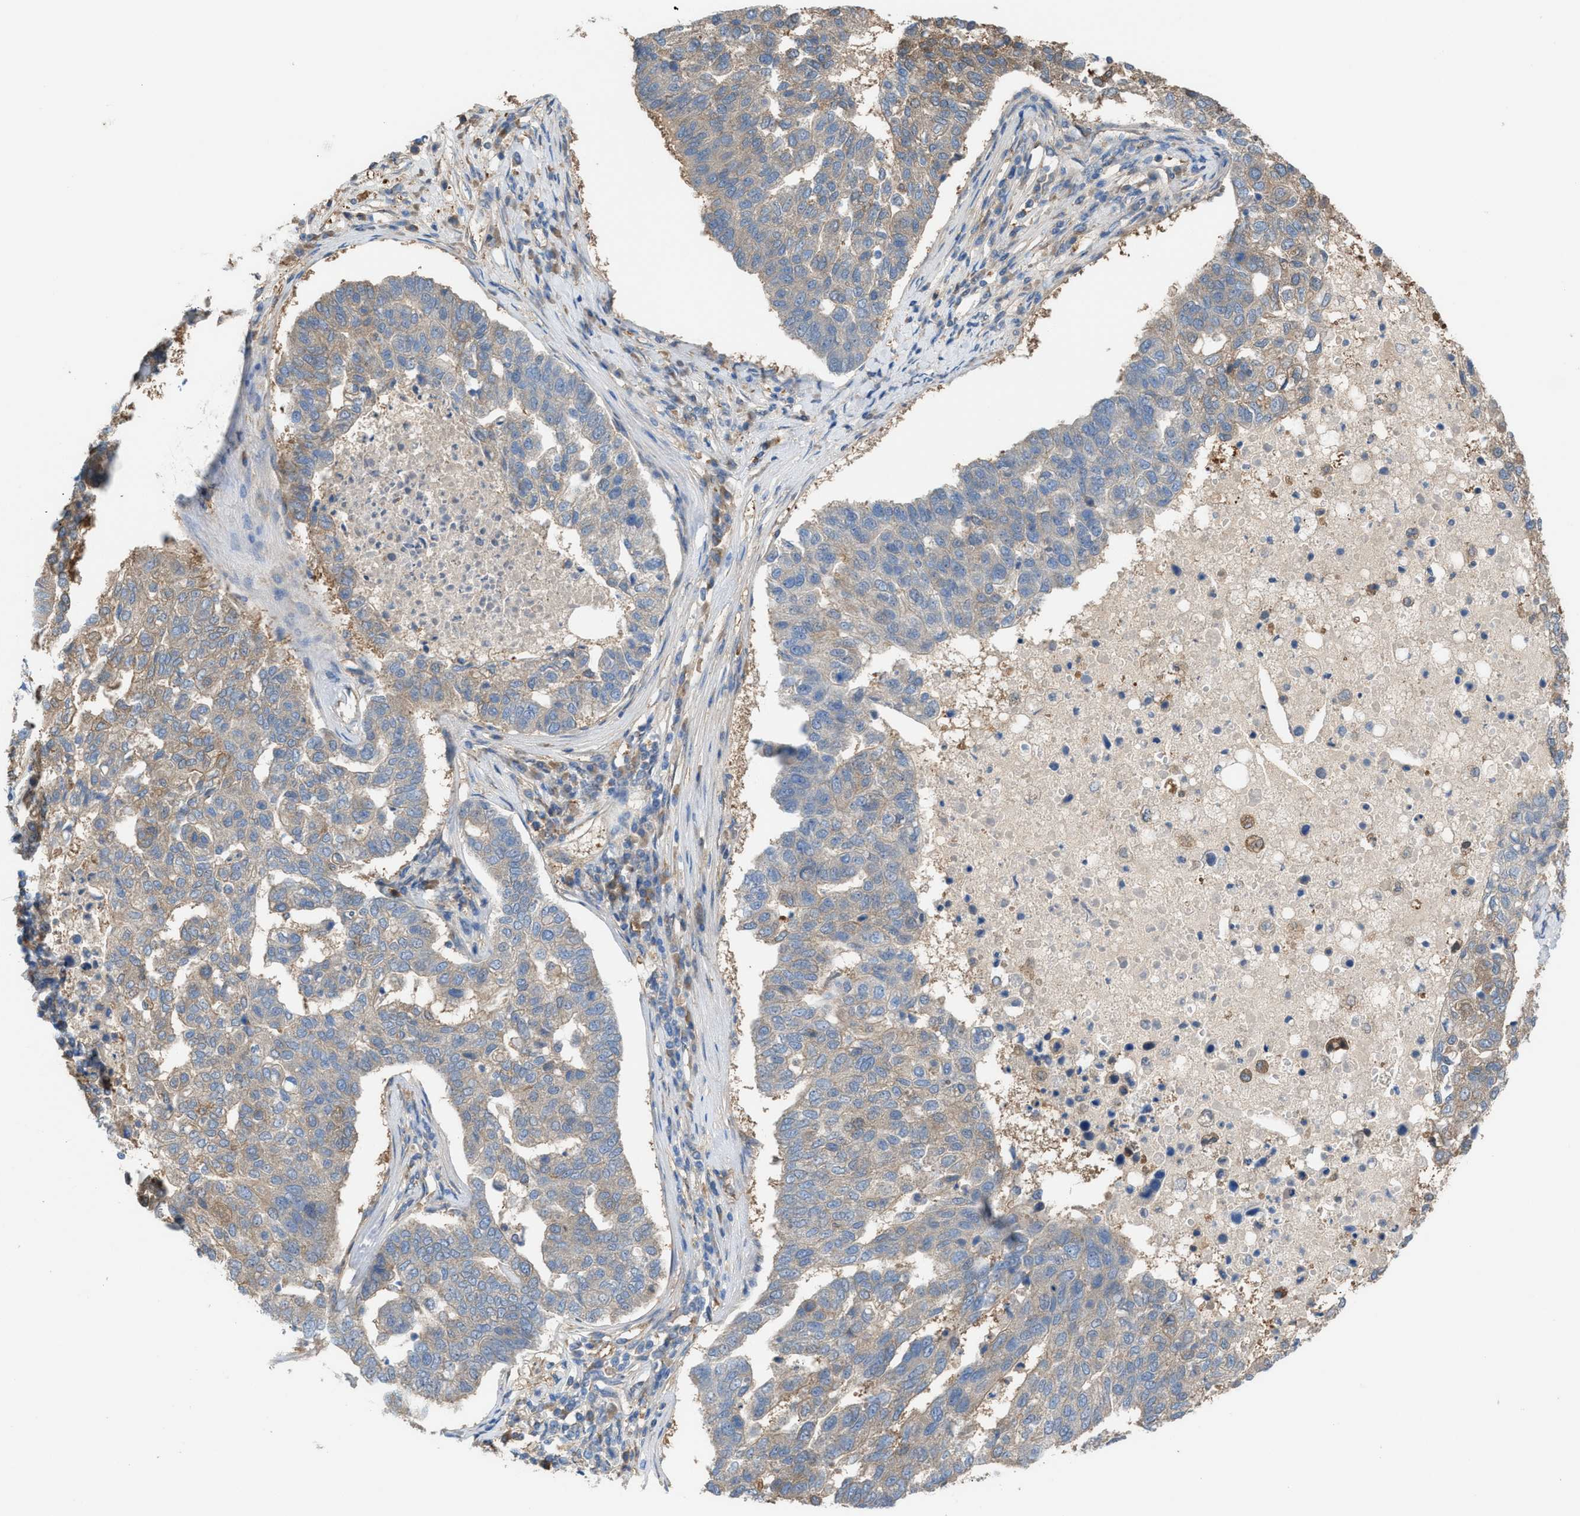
{"staining": {"intensity": "weak", "quantity": ">75%", "location": "cytoplasmic/membranous"}, "tissue": "pancreatic cancer", "cell_type": "Tumor cells", "image_type": "cancer", "snomed": [{"axis": "morphology", "description": "Adenocarcinoma, NOS"}, {"axis": "topography", "description": "Pancreas"}], "caption": "Weak cytoplasmic/membranous expression is seen in about >75% of tumor cells in pancreatic adenocarcinoma. (Brightfield microscopy of DAB IHC at high magnification).", "gene": "NQO2", "patient": {"sex": "female", "age": 61}}